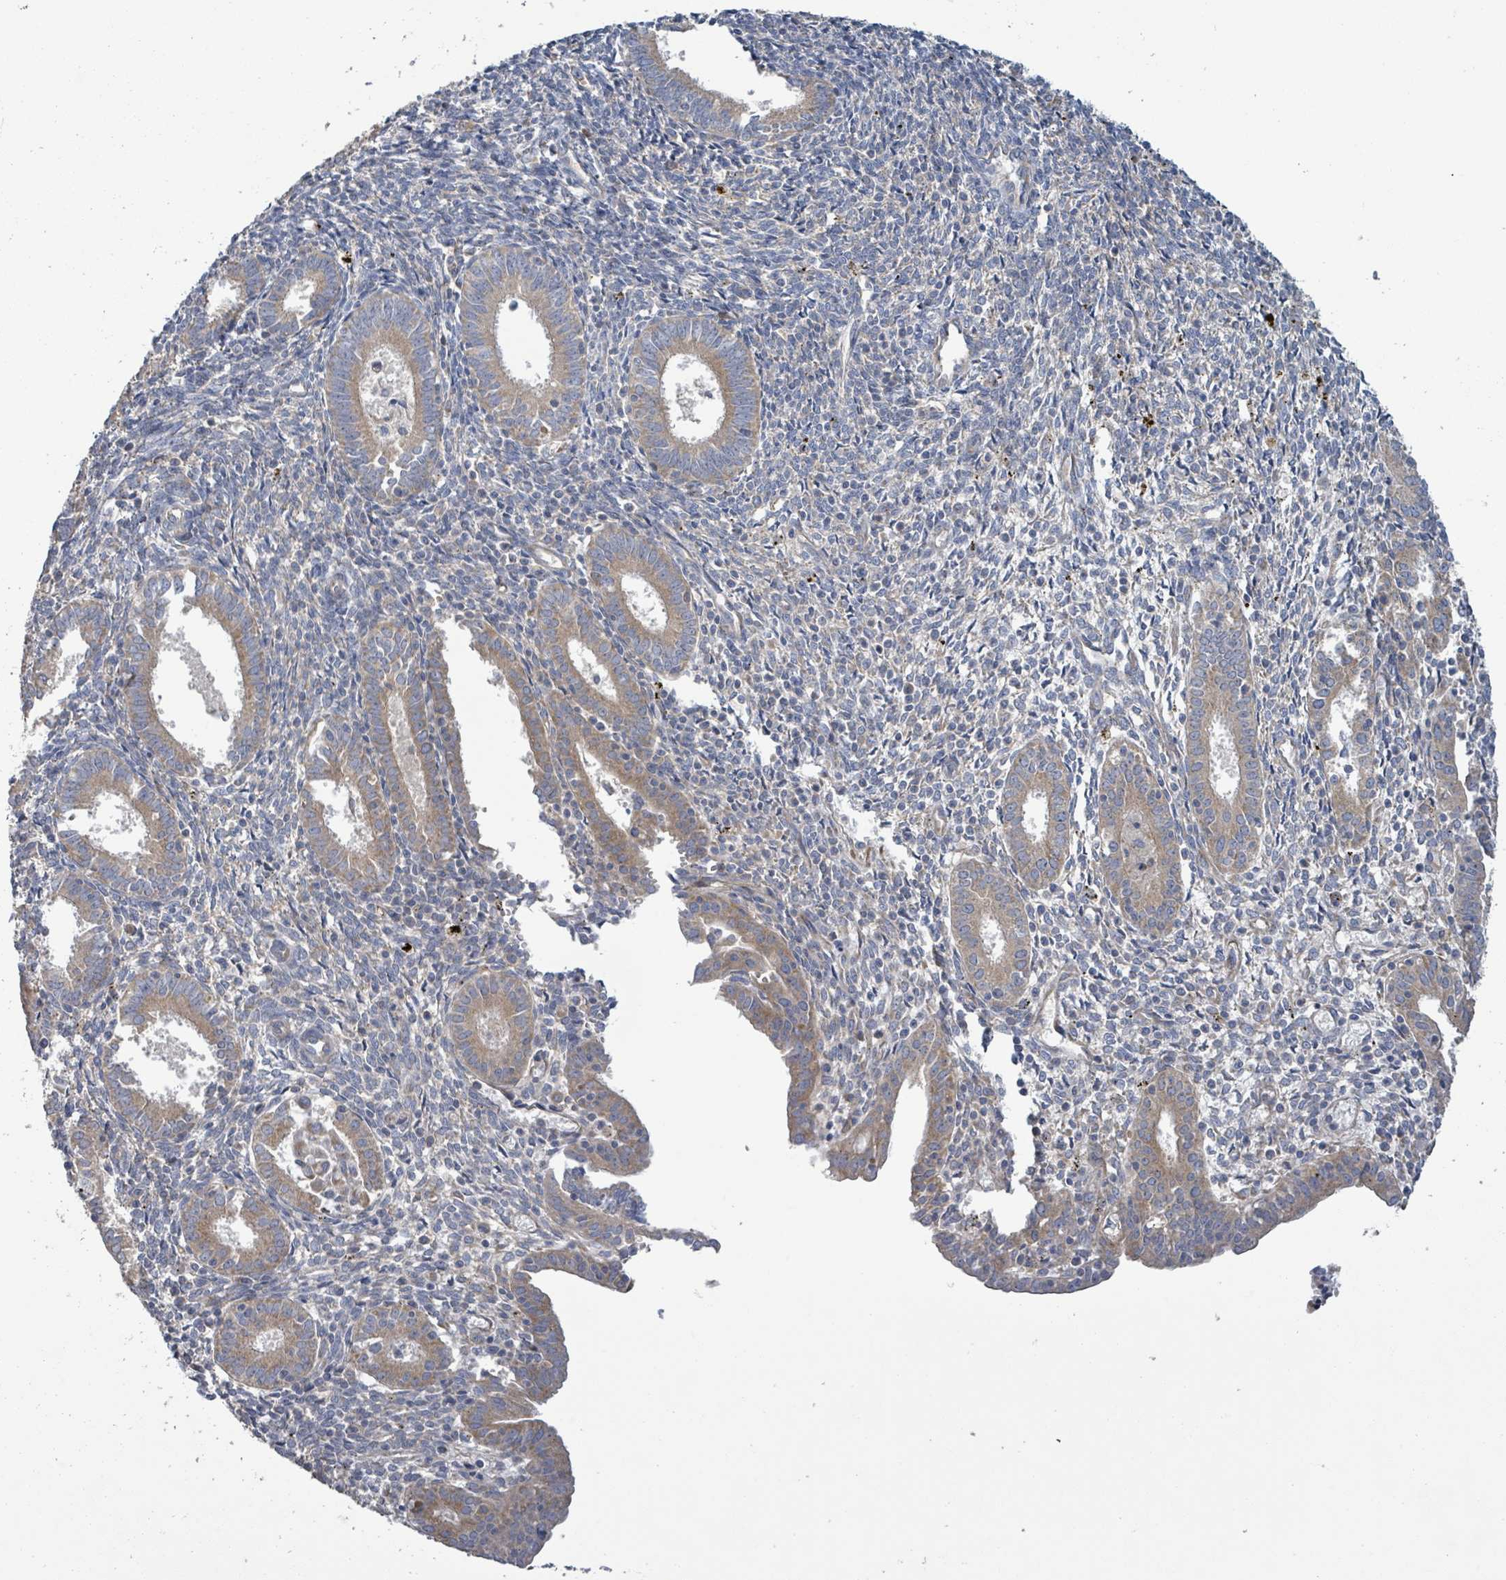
{"staining": {"intensity": "negative", "quantity": "none", "location": "none"}, "tissue": "endometrium", "cell_type": "Cells in endometrial stroma", "image_type": "normal", "snomed": [{"axis": "morphology", "description": "Normal tissue, NOS"}, {"axis": "topography", "description": "Endometrium"}], "caption": "Immunohistochemical staining of normal endometrium displays no significant positivity in cells in endometrial stroma.", "gene": "RPL32", "patient": {"sex": "female", "age": 41}}